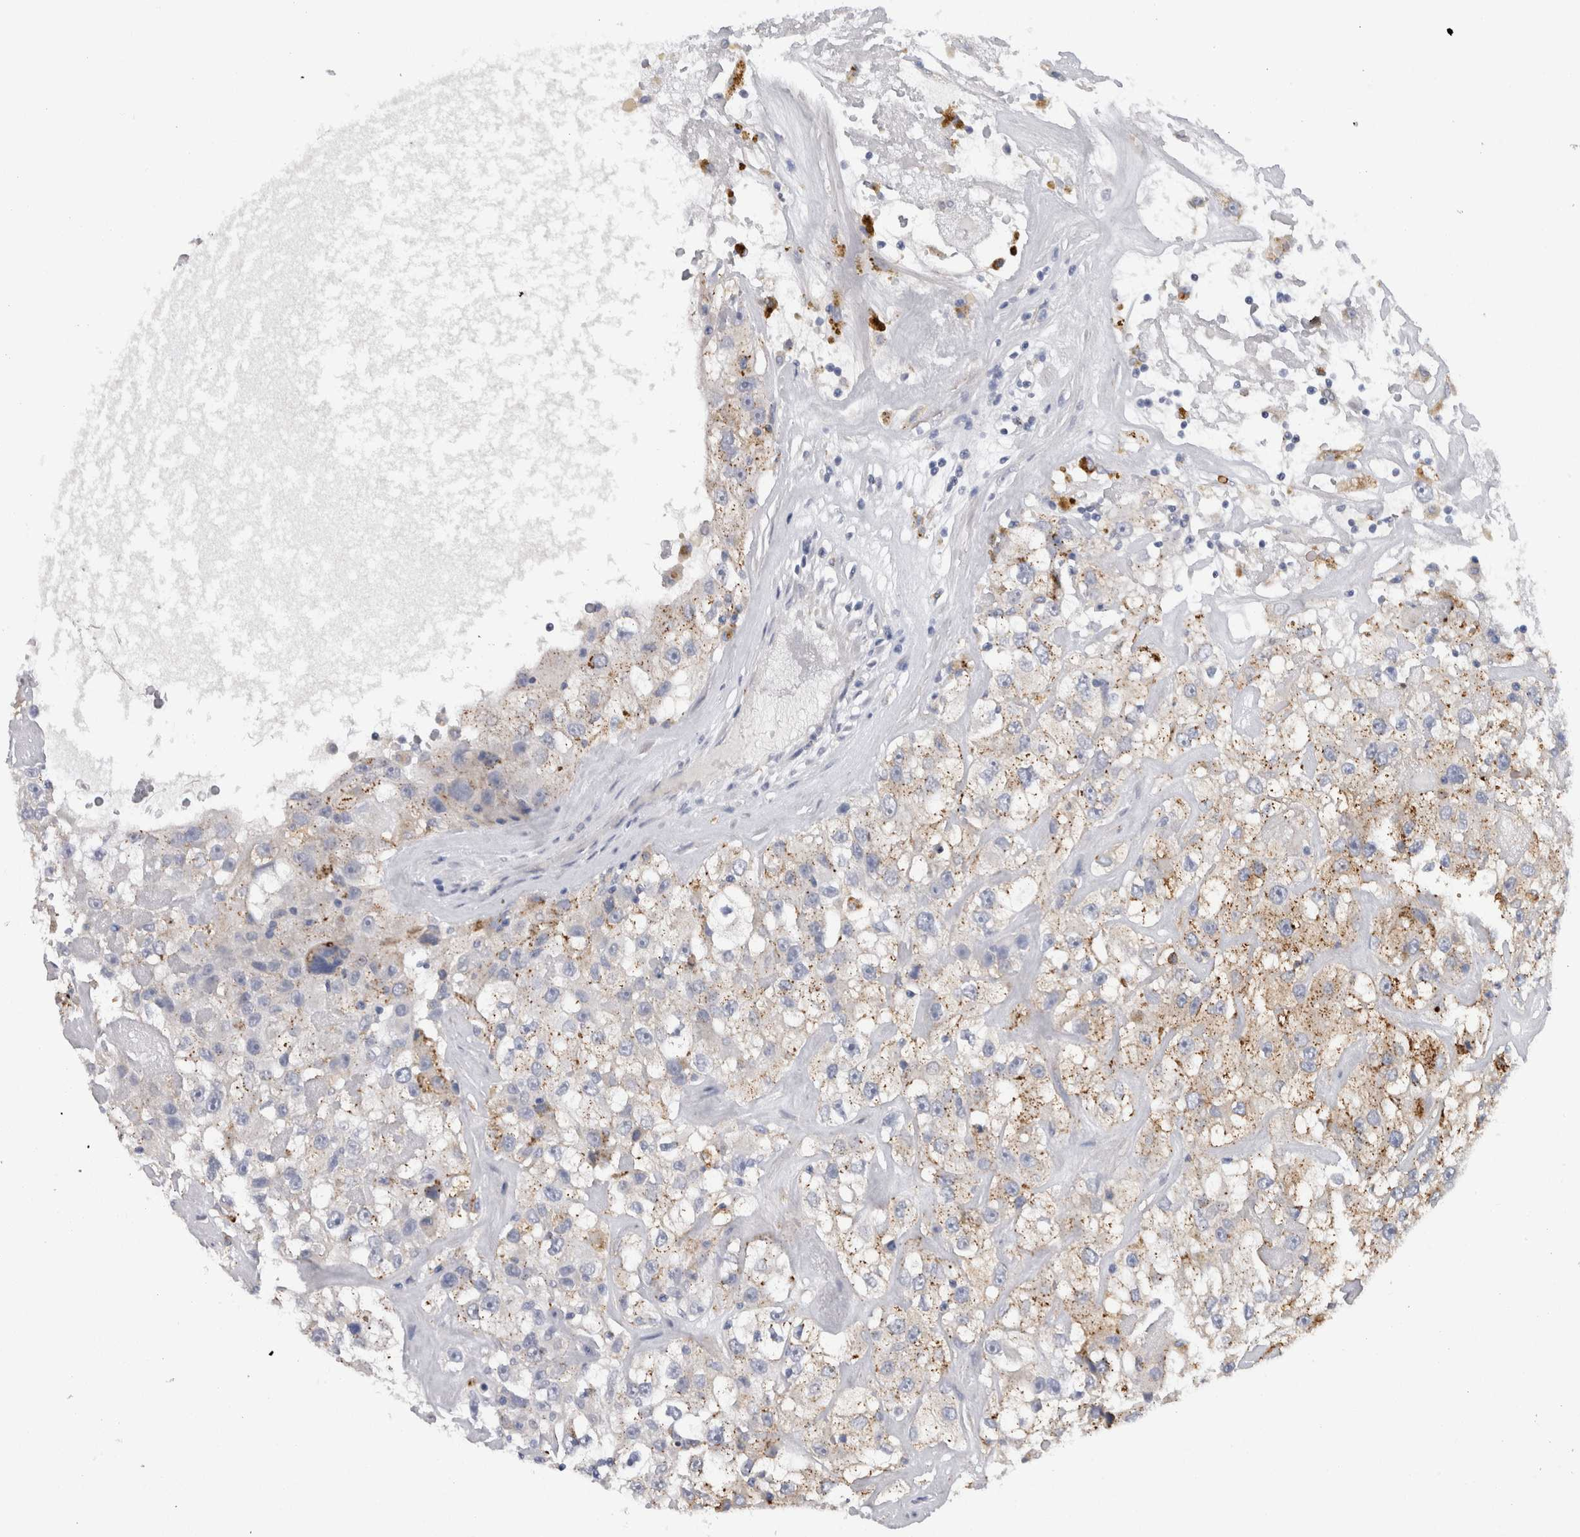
{"staining": {"intensity": "moderate", "quantity": "25%-75%", "location": "cytoplasmic/membranous"}, "tissue": "renal cancer", "cell_type": "Tumor cells", "image_type": "cancer", "snomed": [{"axis": "morphology", "description": "Adenocarcinoma, NOS"}, {"axis": "topography", "description": "Kidney"}], "caption": "Immunohistochemistry (IHC) staining of renal adenocarcinoma, which shows medium levels of moderate cytoplasmic/membranous positivity in approximately 25%-75% of tumor cells indicating moderate cytoplasmic/membranous protein expression. The staining was performed using DAB (3,3'-diaminobenzidine) (brown) for protein detection and nuclei were counterstained in hematoxylin (blue).", "gene": "CD63", "patient": {"sex": "female", "age": 52}}